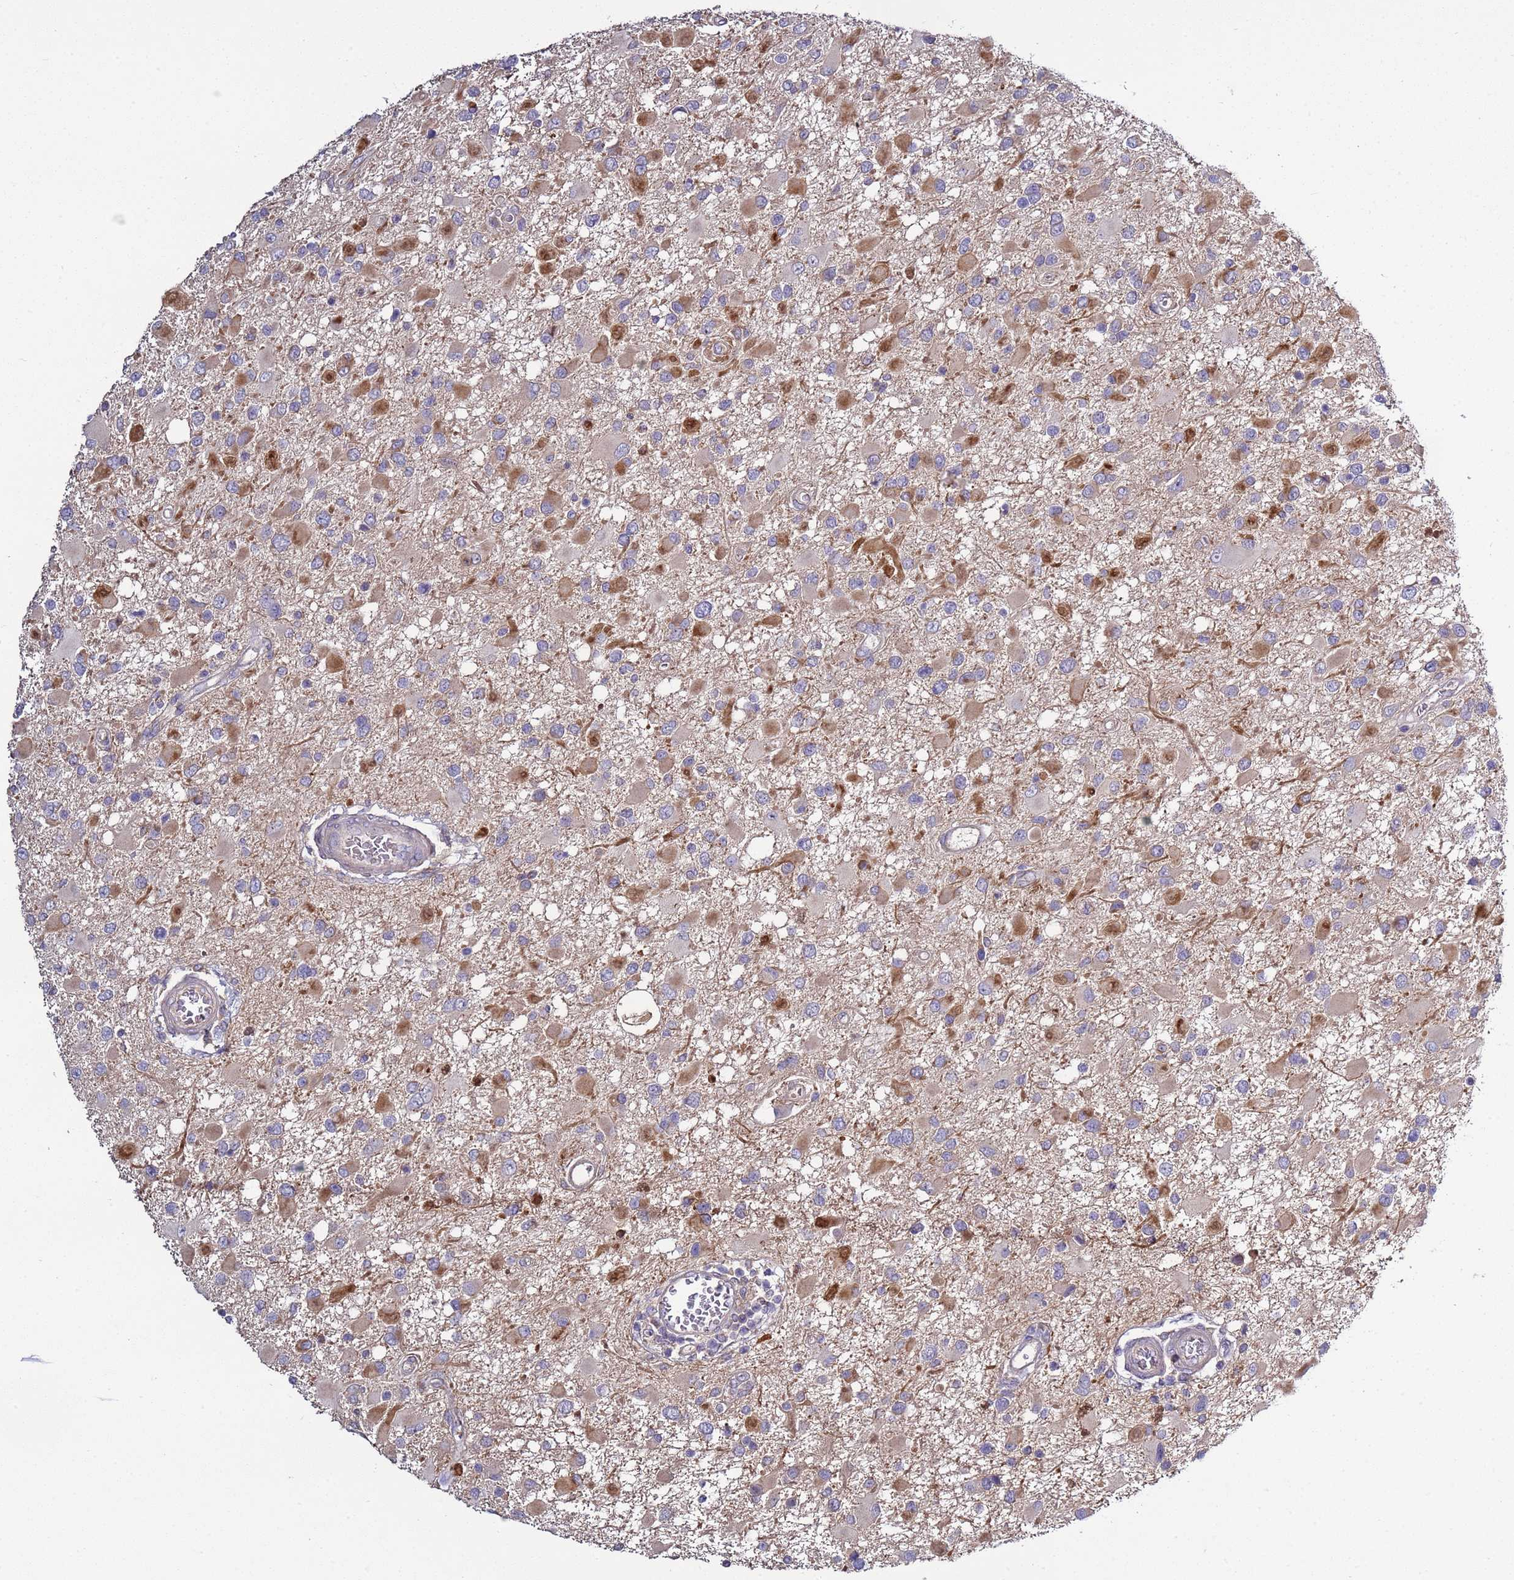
{"staining": {"intensity": "moderate", "quantity": "<25%", "location": "cytoplasmic/membranous"}, "tissue": "glioma", "cell_type": "Tumor cells", "image_type": "cancer", "snomed": [{"axis": "morphology", "description": "Glioma, malignant, High grade"}, {"axis": "topography", "description": "Brain"}], "caption": "Protein analysis of high-grade glioma (malignant) tissue demonstrates moderate cytoplasmic/membranous positivity in about <25% of tumor cells. Using DAB (brown) and hematoxylin (blue) stains, captured at high magnification using brightfield microscopy.", "gene": "RABL2B", "patient": {"sex": "male", "age": 53}}